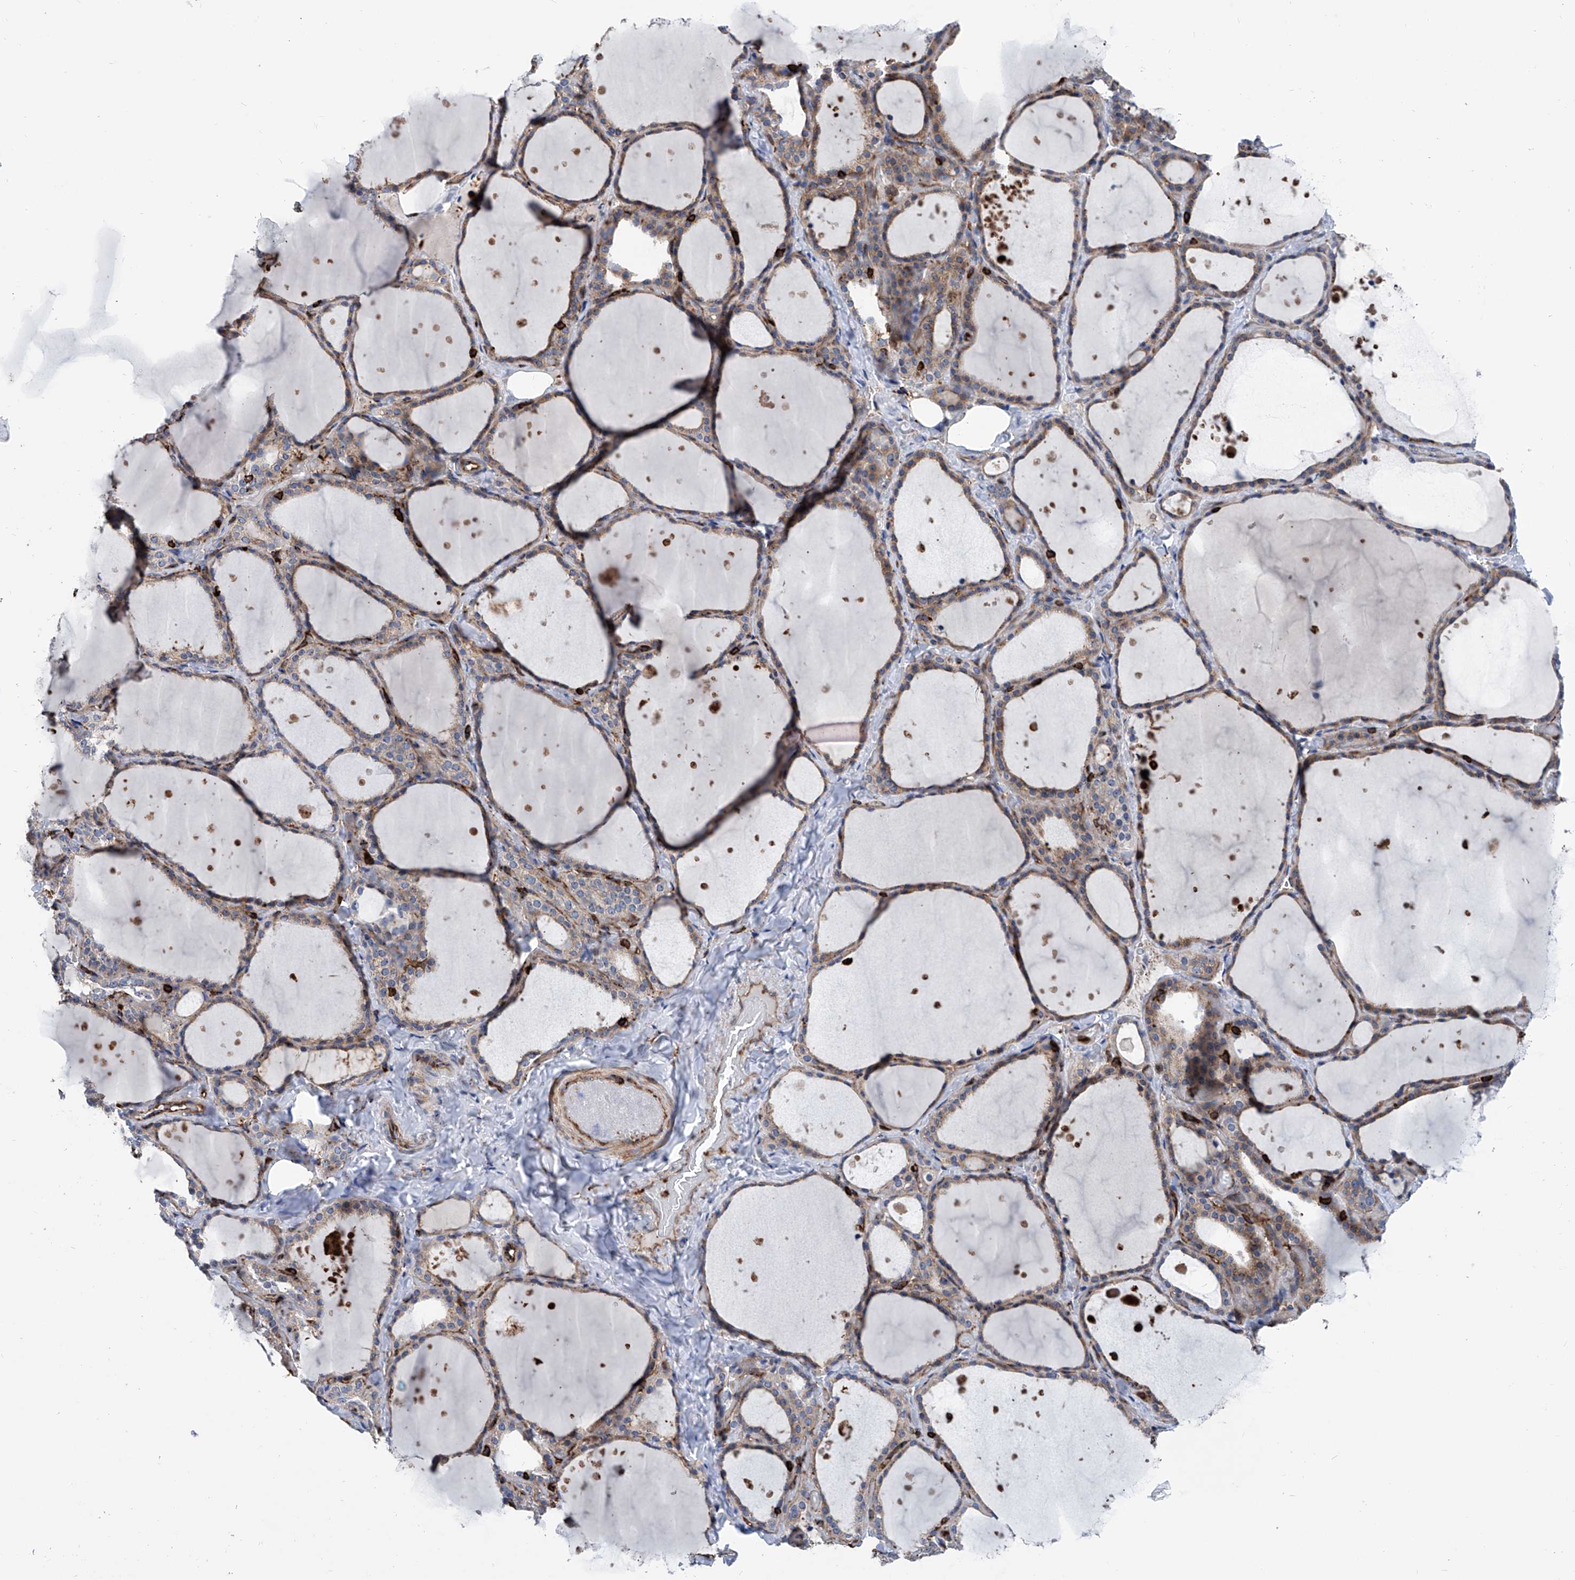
{"staining": {"intensity": "weak", "quantity": "25%-75%", "location": "cytoplasmic/membranous"}, "tissue": "thyroid gland", "cell_type": "Glandular cells", "image_type": "normal", "snomed": [{"axis": "morphology", "description": "Normal tissue, NOS"}, {"axis": "topography", "description": "Thyroid gland"}], "caption": "High-magnification brightfield microscopy of unremarkable thyroid gland stained with DAB (3,3'-diaminobenzidine) (brown) and counterstained with hematoxylin (blue). glandular cells exhibit weak cytoplasmic/membranous positivity is identified in about25%-75% of cells. (DAB (3,3'-diaminobenzidine) IHC with brightfield microscopy, high magnification).", "gene": "ZNF484", "patient": {"sex": "female", "age": 44}}